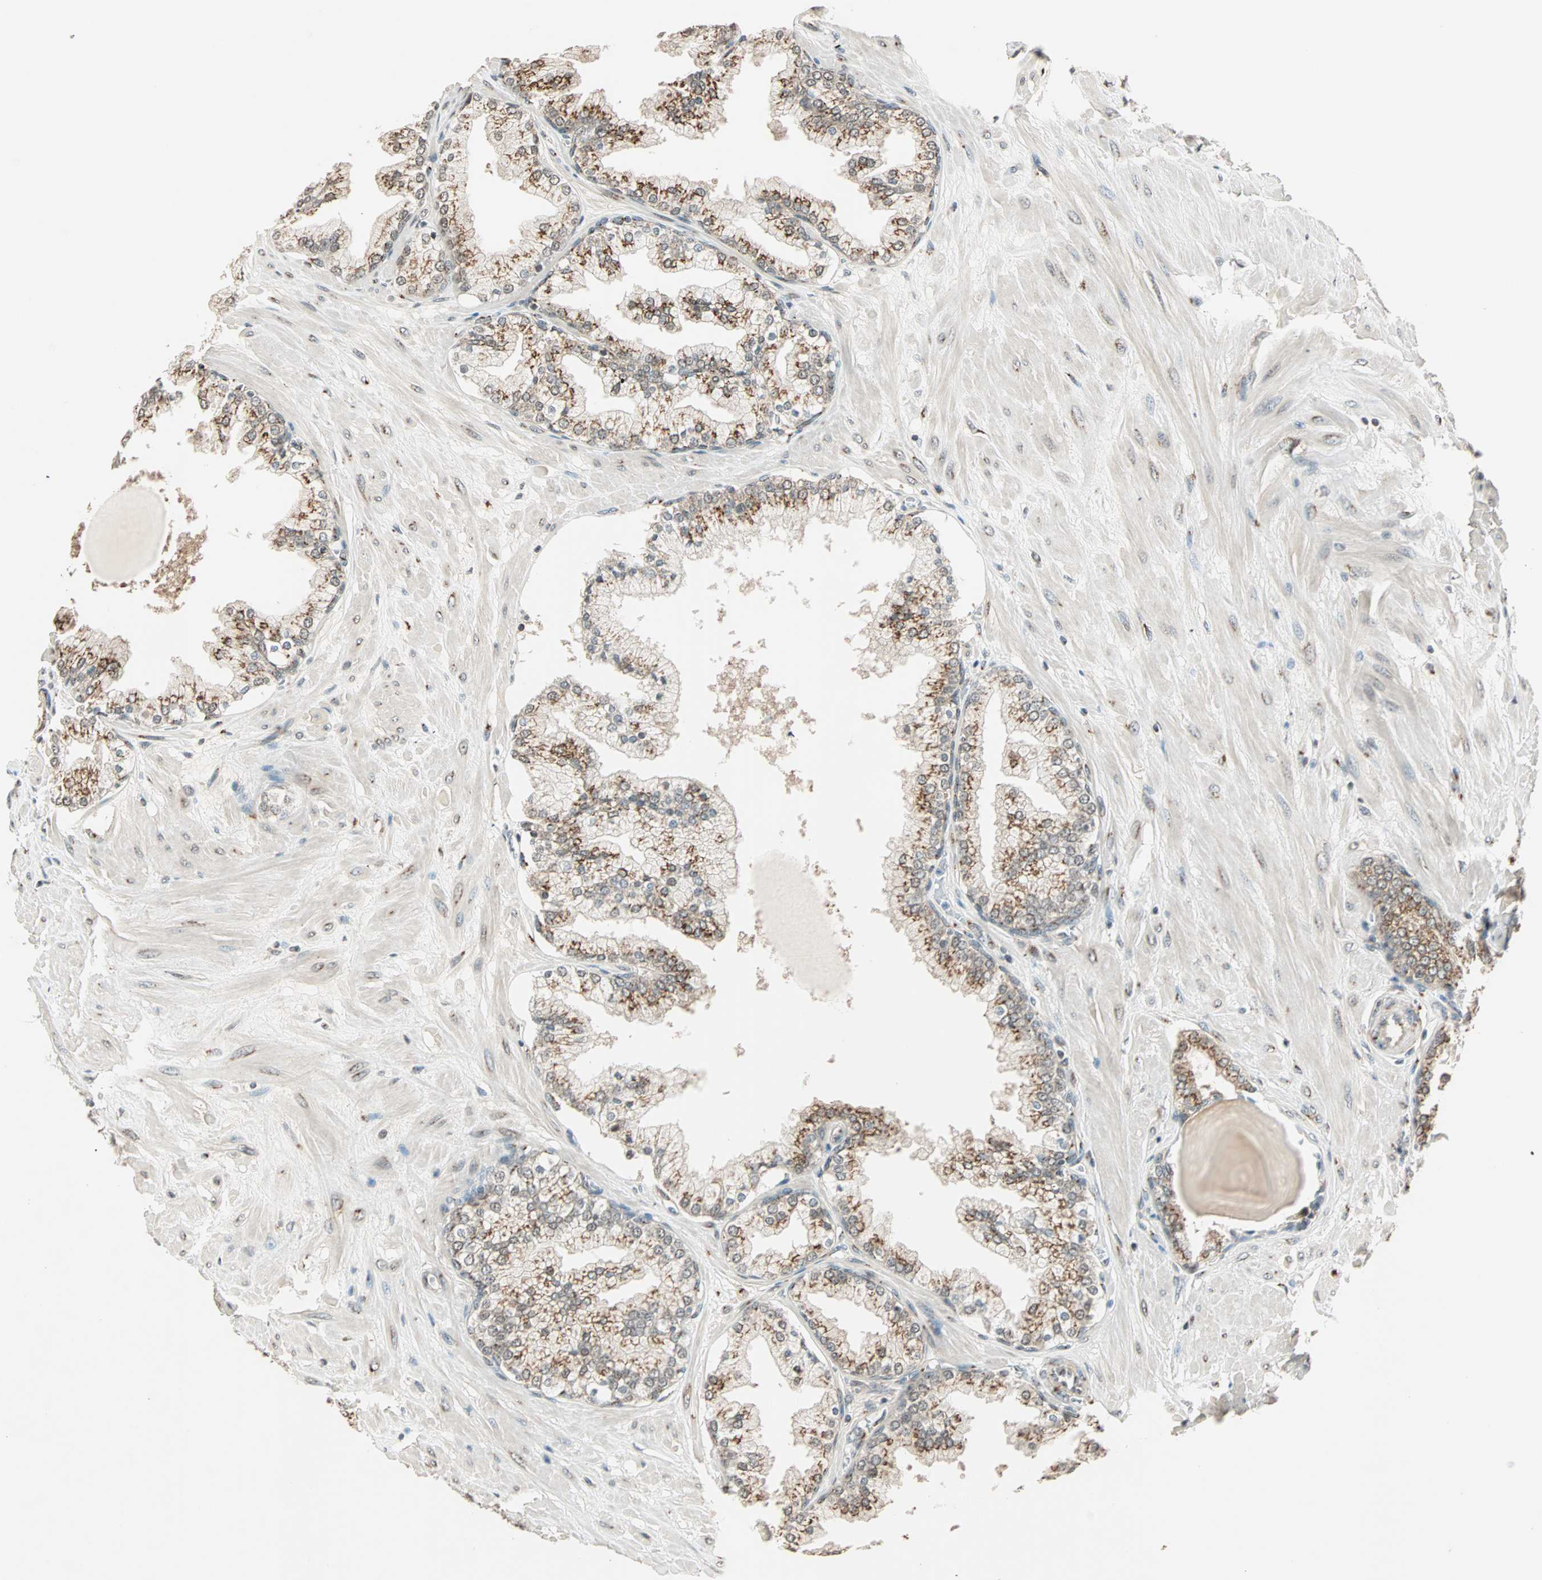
{"staining": {"intensity": "weak", "quantity": ">75%", "location": "cytoplasmic/membranous"}, "tissue": "prostate", "cell_type": "Glandular cells", "image_type": "normal", "snomed": [{"axis": "morphology", "description": "Normal tissue, NOS"}, {"axis": "topography", "description": "Prostate"}], "caption": "The histopathology image reveals staining of unremarkable prostate, revealing weak cytoplasmic/membranous protein positivity (brown color) within glandular cells.", "gene": "PRDM2", "patient": {"sex": "male", "age": 51}}